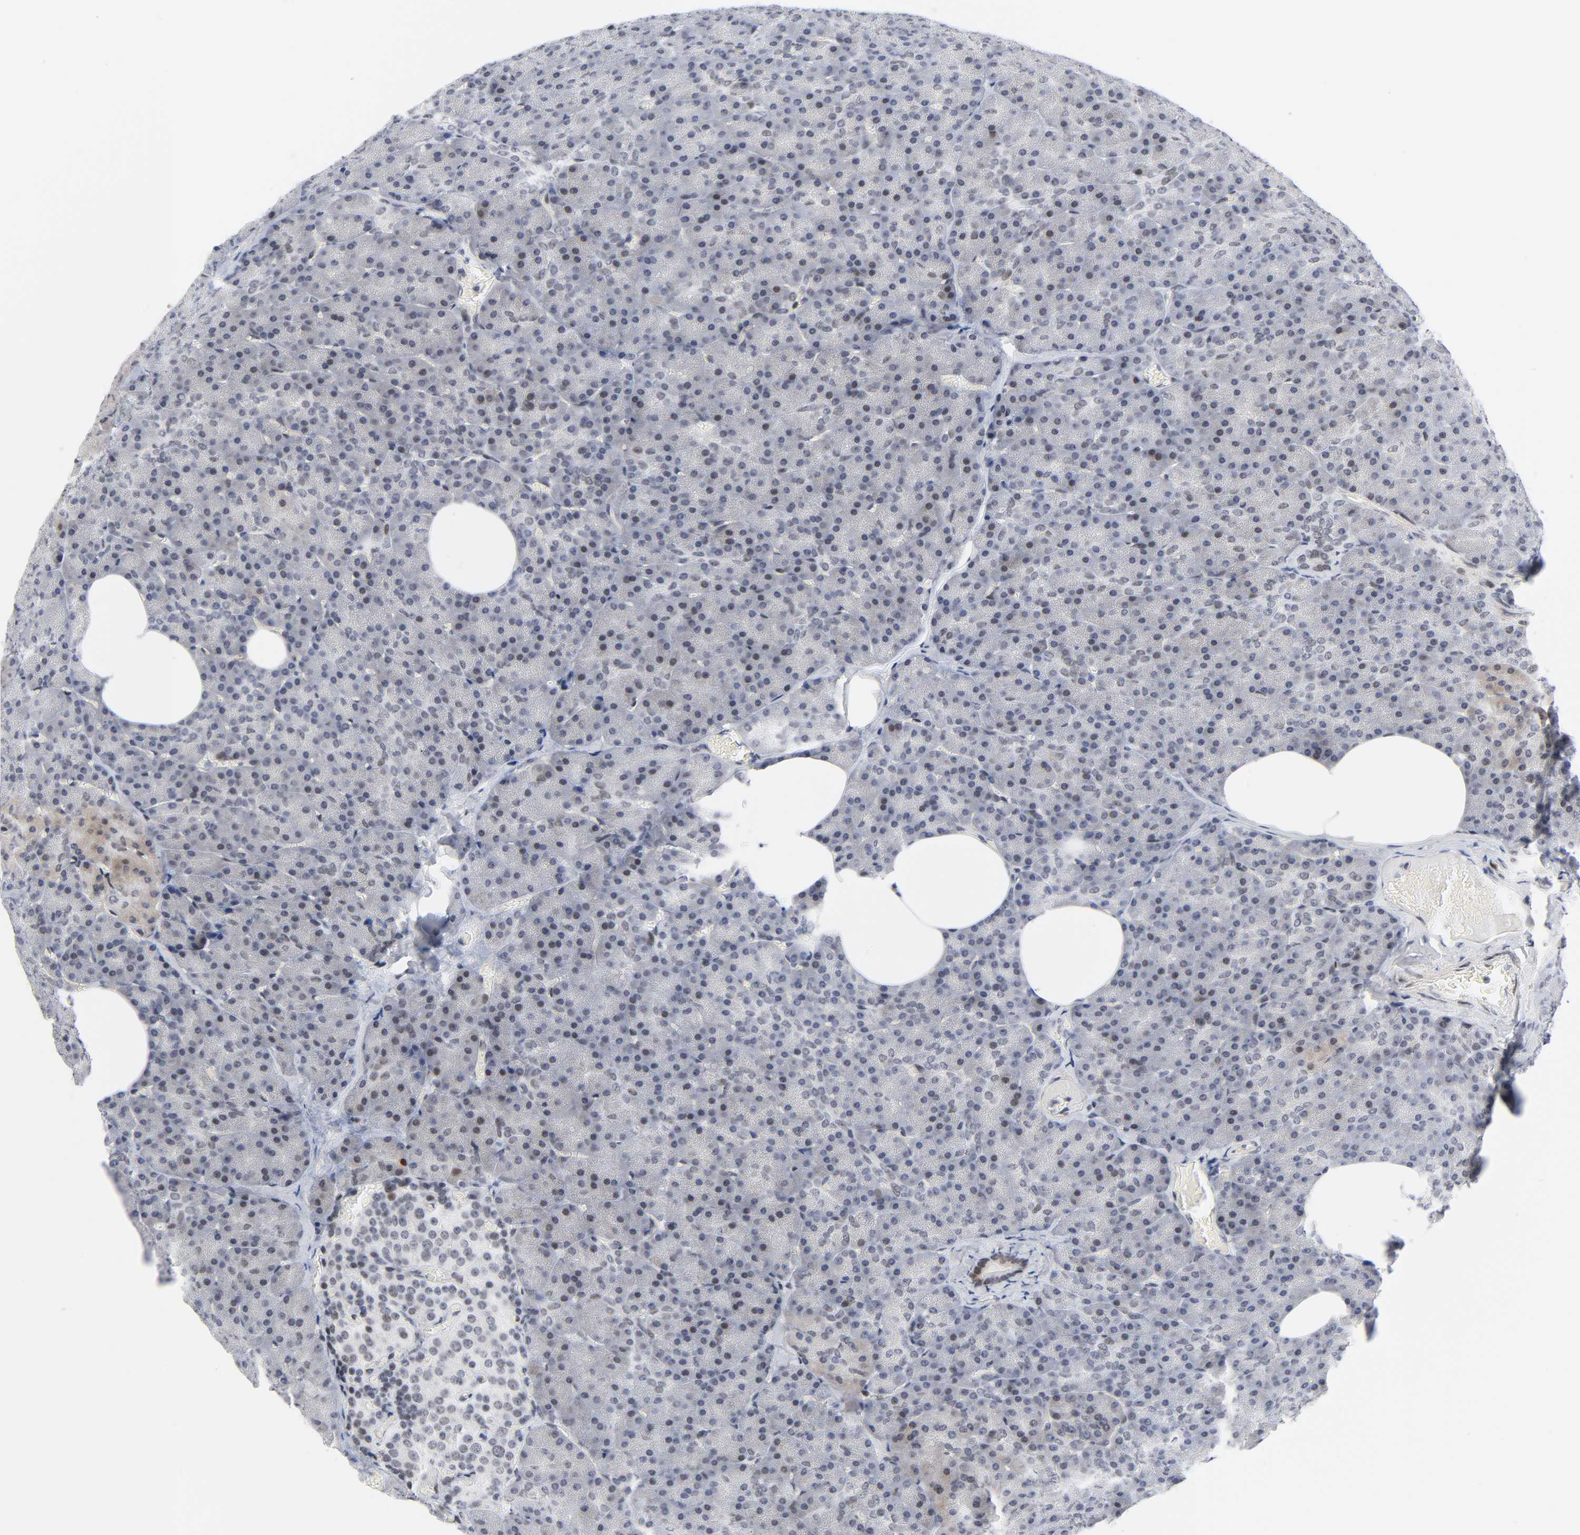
{"staining": {"intensity": "weak", "quantity": ">75%", "location": "nuclear"}, "tissue": "pancreas", "cell_type": "Exocrine glandular cells", "image_type": "normal", "snomed": [{"axis": "morphology", "description": "Normal tissue, NOS"}, {"axis": "topography", "description": "Pancreas"}], "caption": "IHC micrograph of unremarkable human pancreas stained for a protein (brown), which displays low levels of weak nuclear positivity in about >75% of exocrine glandular cells.", "gene": "DIDO1", "patient": {"sex": "female", "age": 35}}